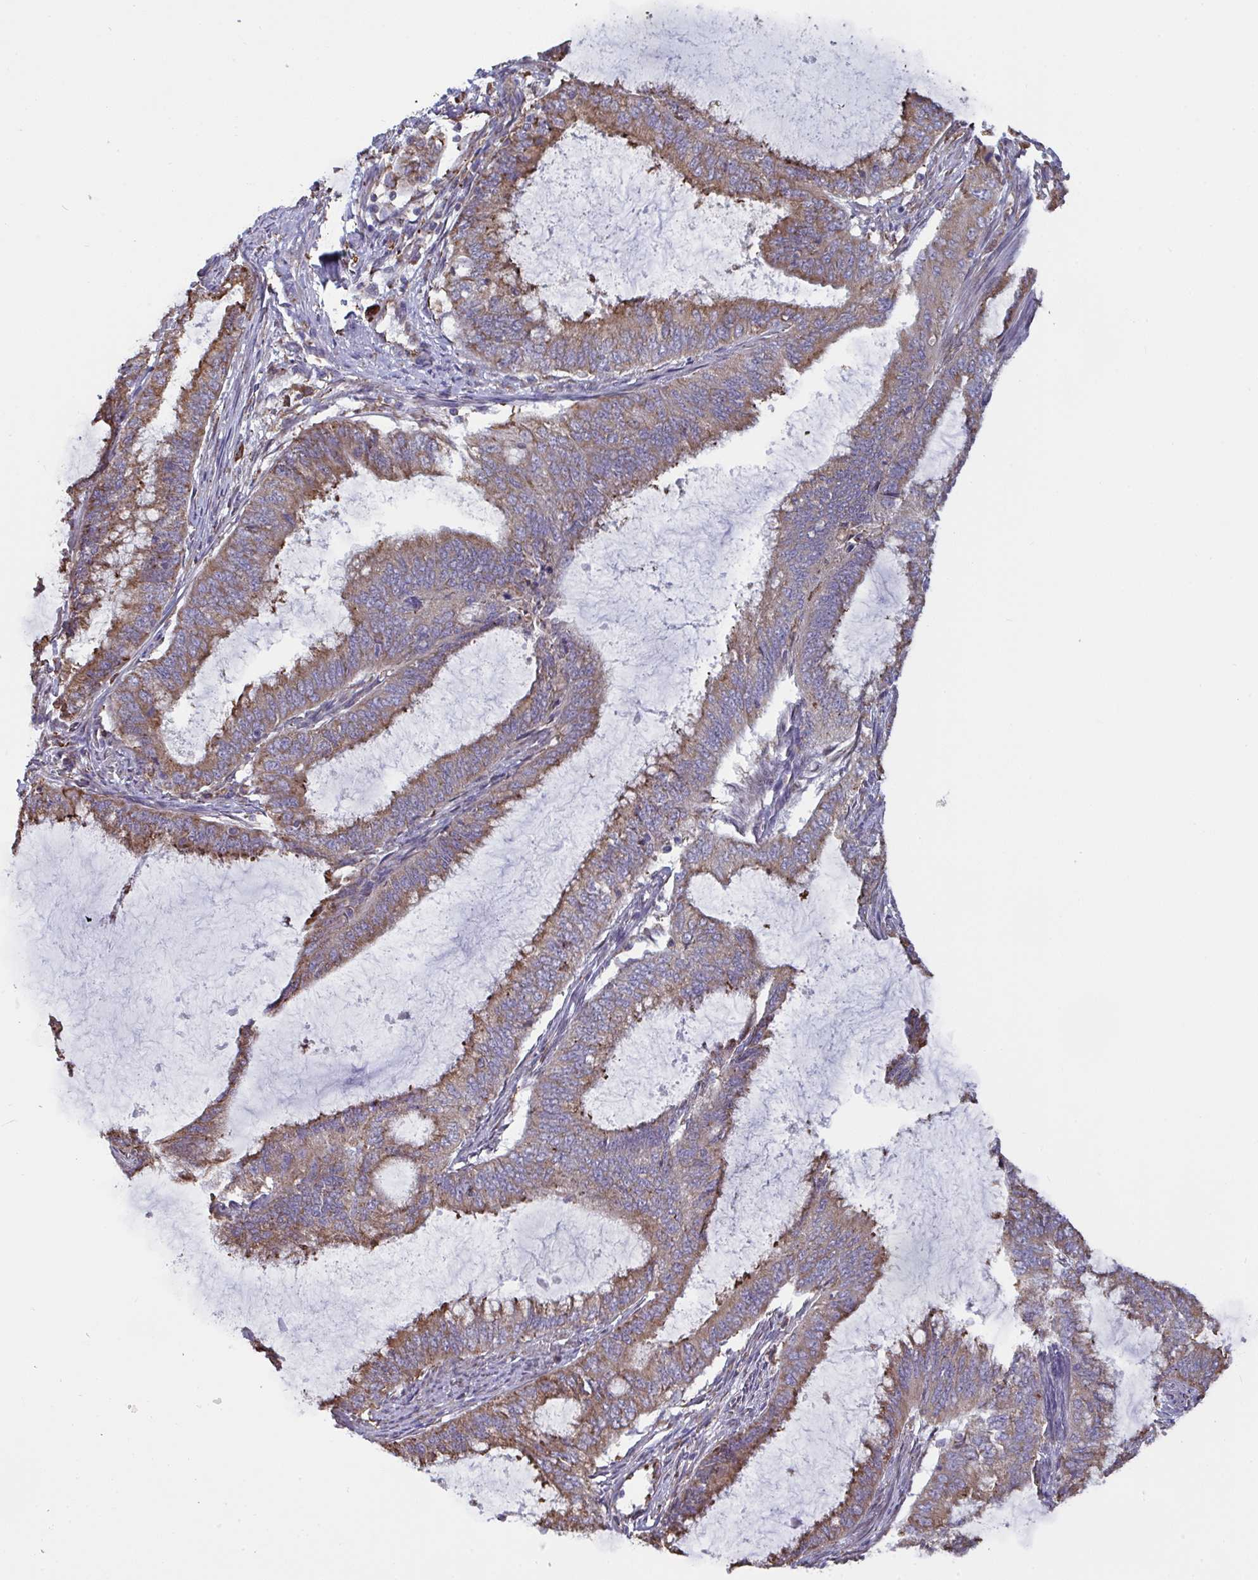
{"staining": {"intensity": "weak", "quantity": "25%-75%", "location": "cytoplasmic/membranous"}, "tissue": "endometrial cancer", "cell_type": "Tumor cells", "image_type": "cancer", "snomed": [{"axis": "morphology", "description": "Adenocarcinoma, NOS"}, {"axis": "topography", "description": "Endometrium"}], "caption": "The immunohistochemical stain labels weak cytoplasmic/membranous expression in tumor cells of endometrial cancer (adenocarcinoma) tissue.", "gene": "MYMK", "patient": {"sex": "female", "age": 51}}